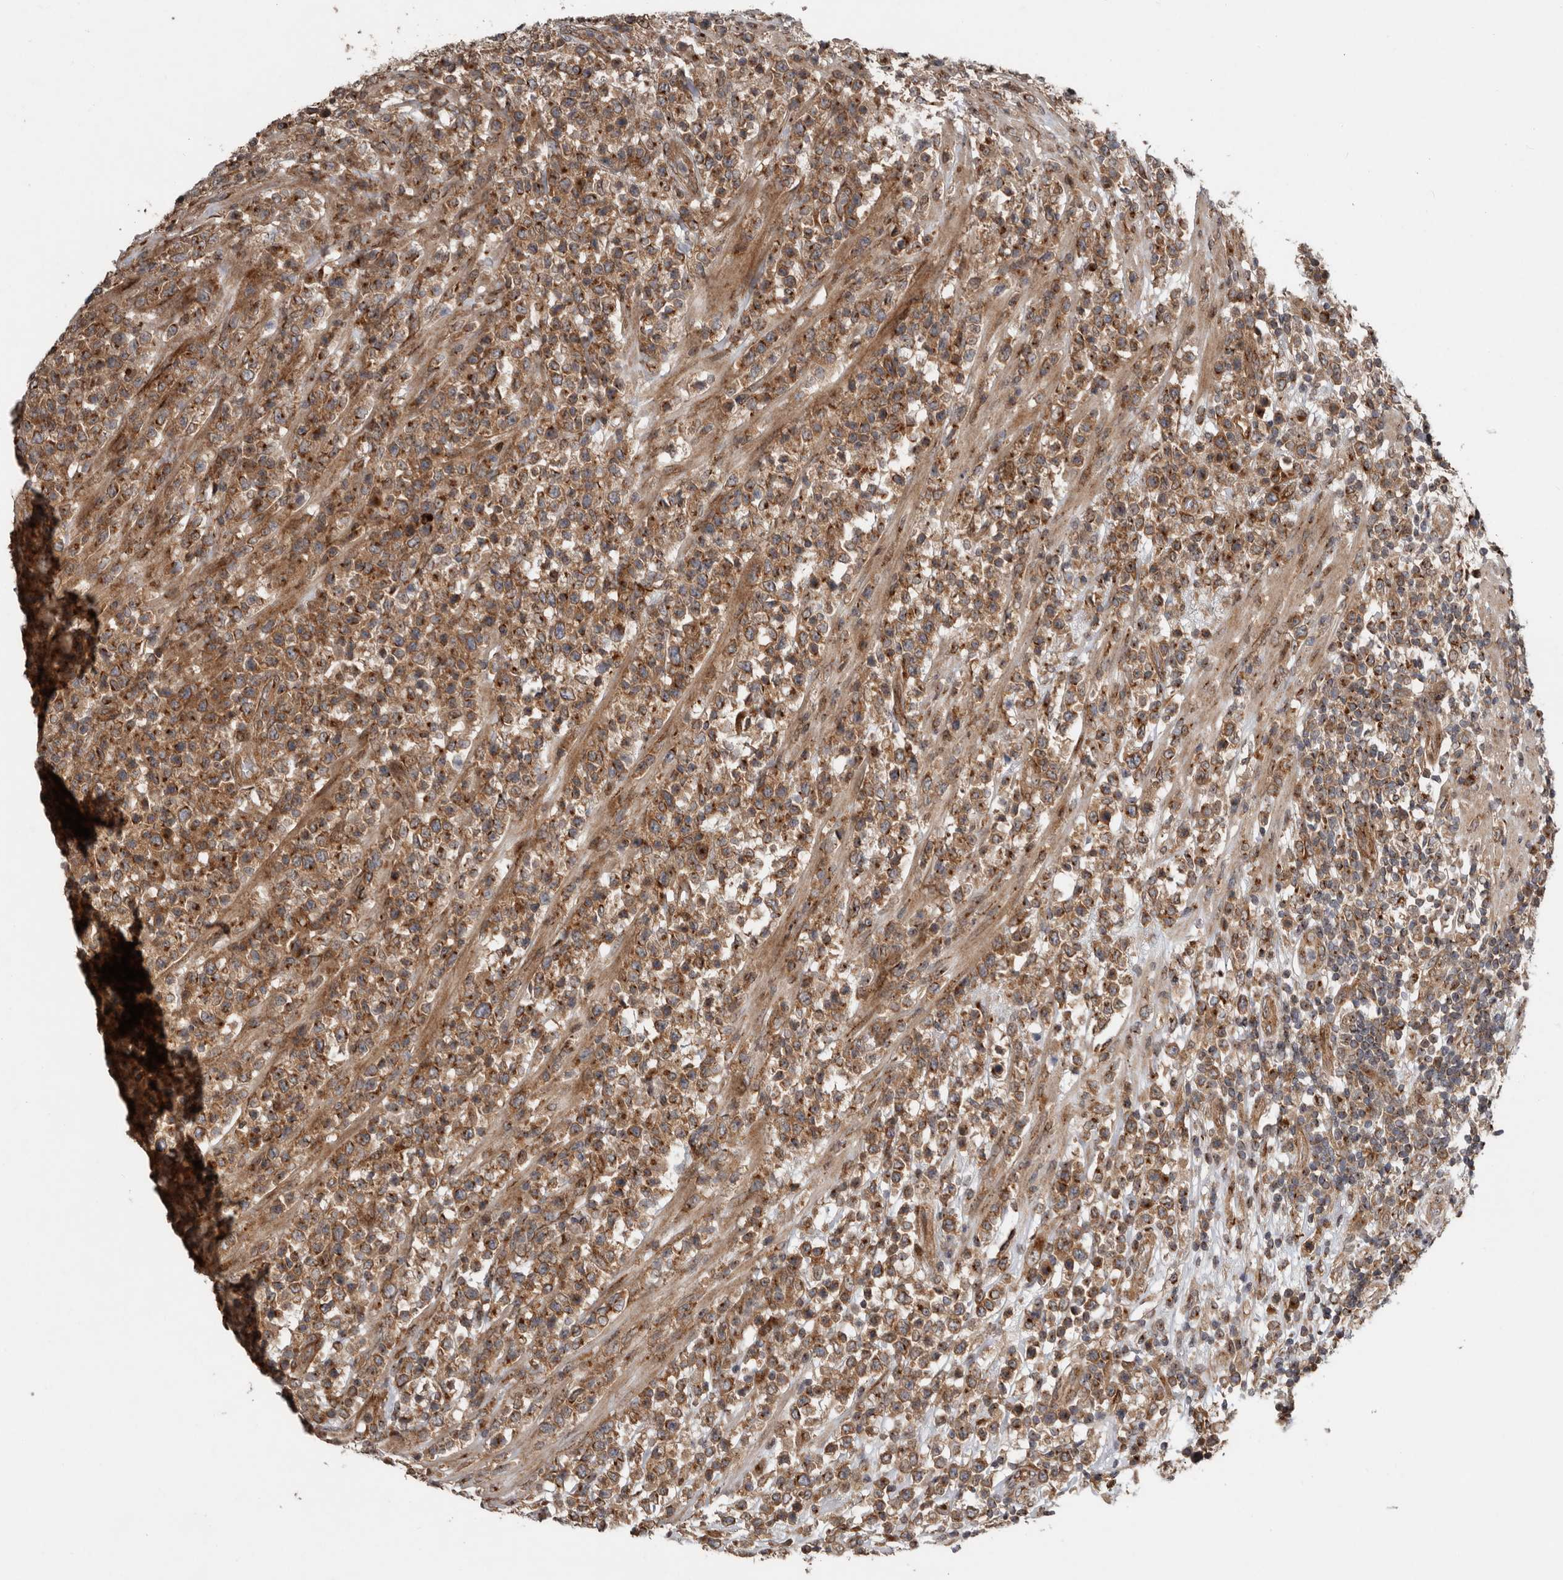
{"staining": {"intensity": "moderate", "quantity": ">75%", "location": "cytoplasmic/membranous"}, "tissue": "lymphoma", "cell_type": "Tumor cells", "image_type": "cancer", "snomed": [{"axis": "morphology", "description": "Malignant lymphoma, non-Hodgkin's type, High grade"}, {"axis": "topography", "description": "Colon"}], "caption": "IHC photomicrograph of neoplastic tissue: lymphoma stained using immunohistochemistry demonstrates medium levels of moderate protein expression localized specifically in the cytoplasmic/membranous of tumor cells, appearing as a cytoplasmic/membranous brown color.", "gene": "CCDC190", "patient": {"sex": "female", "age": 53}}